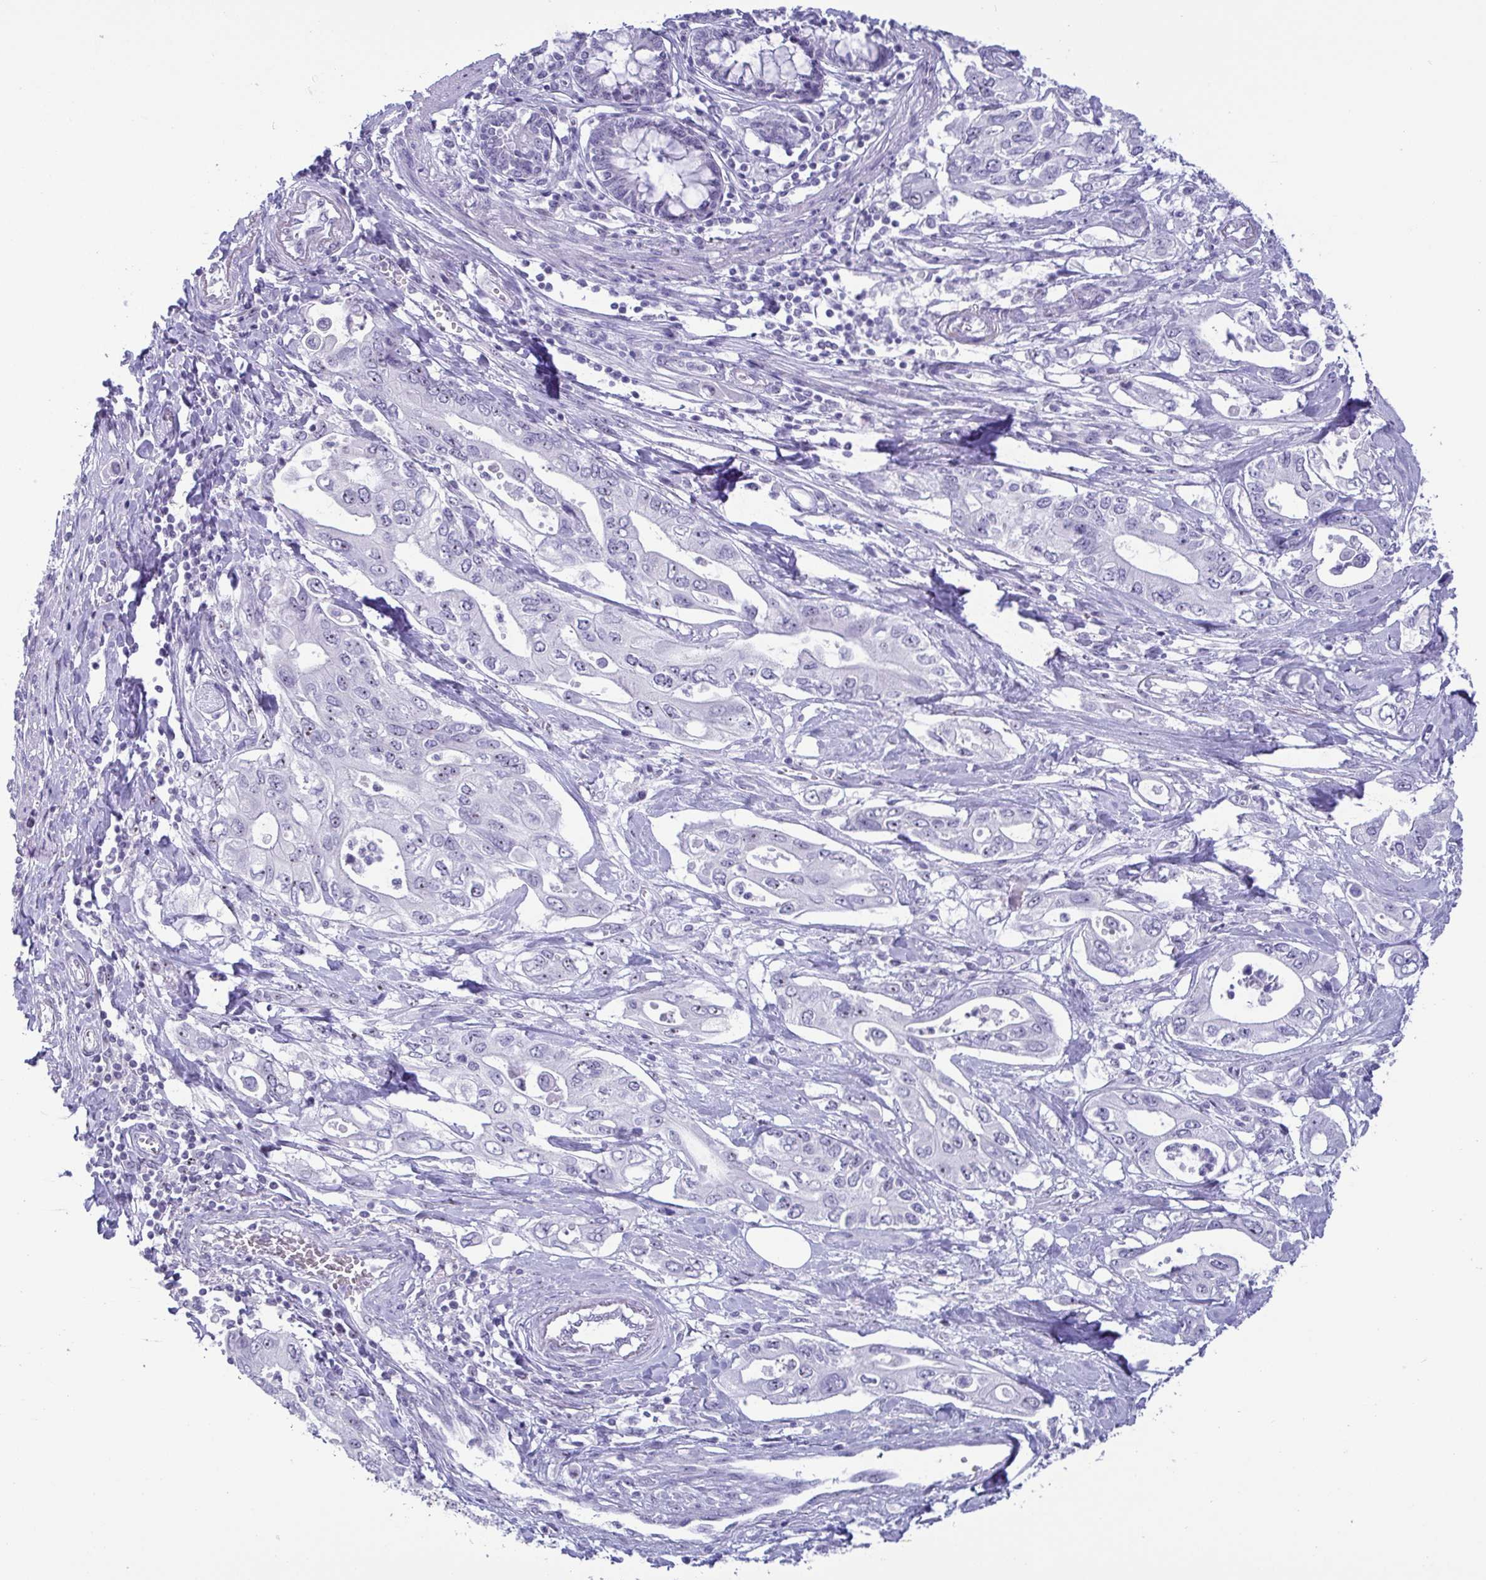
{"staining": {"intensity": "negative", "quantity": "none", "location": "none"}, "tissue": "pancreatic cancer", "cell_type": "Tumor cells", "image_type": "cancer", "snomed": [{"axis": "morphology", "description": "Adenocarcinoma, NOS"}, {"axis": "topography", "description": "Pancreas"}], "caption": "IHC of human pancreatic cancer shows no positivity in tumor cells.", "gene": "BZW1", "patient": {"sex": "female", "age": 63}}